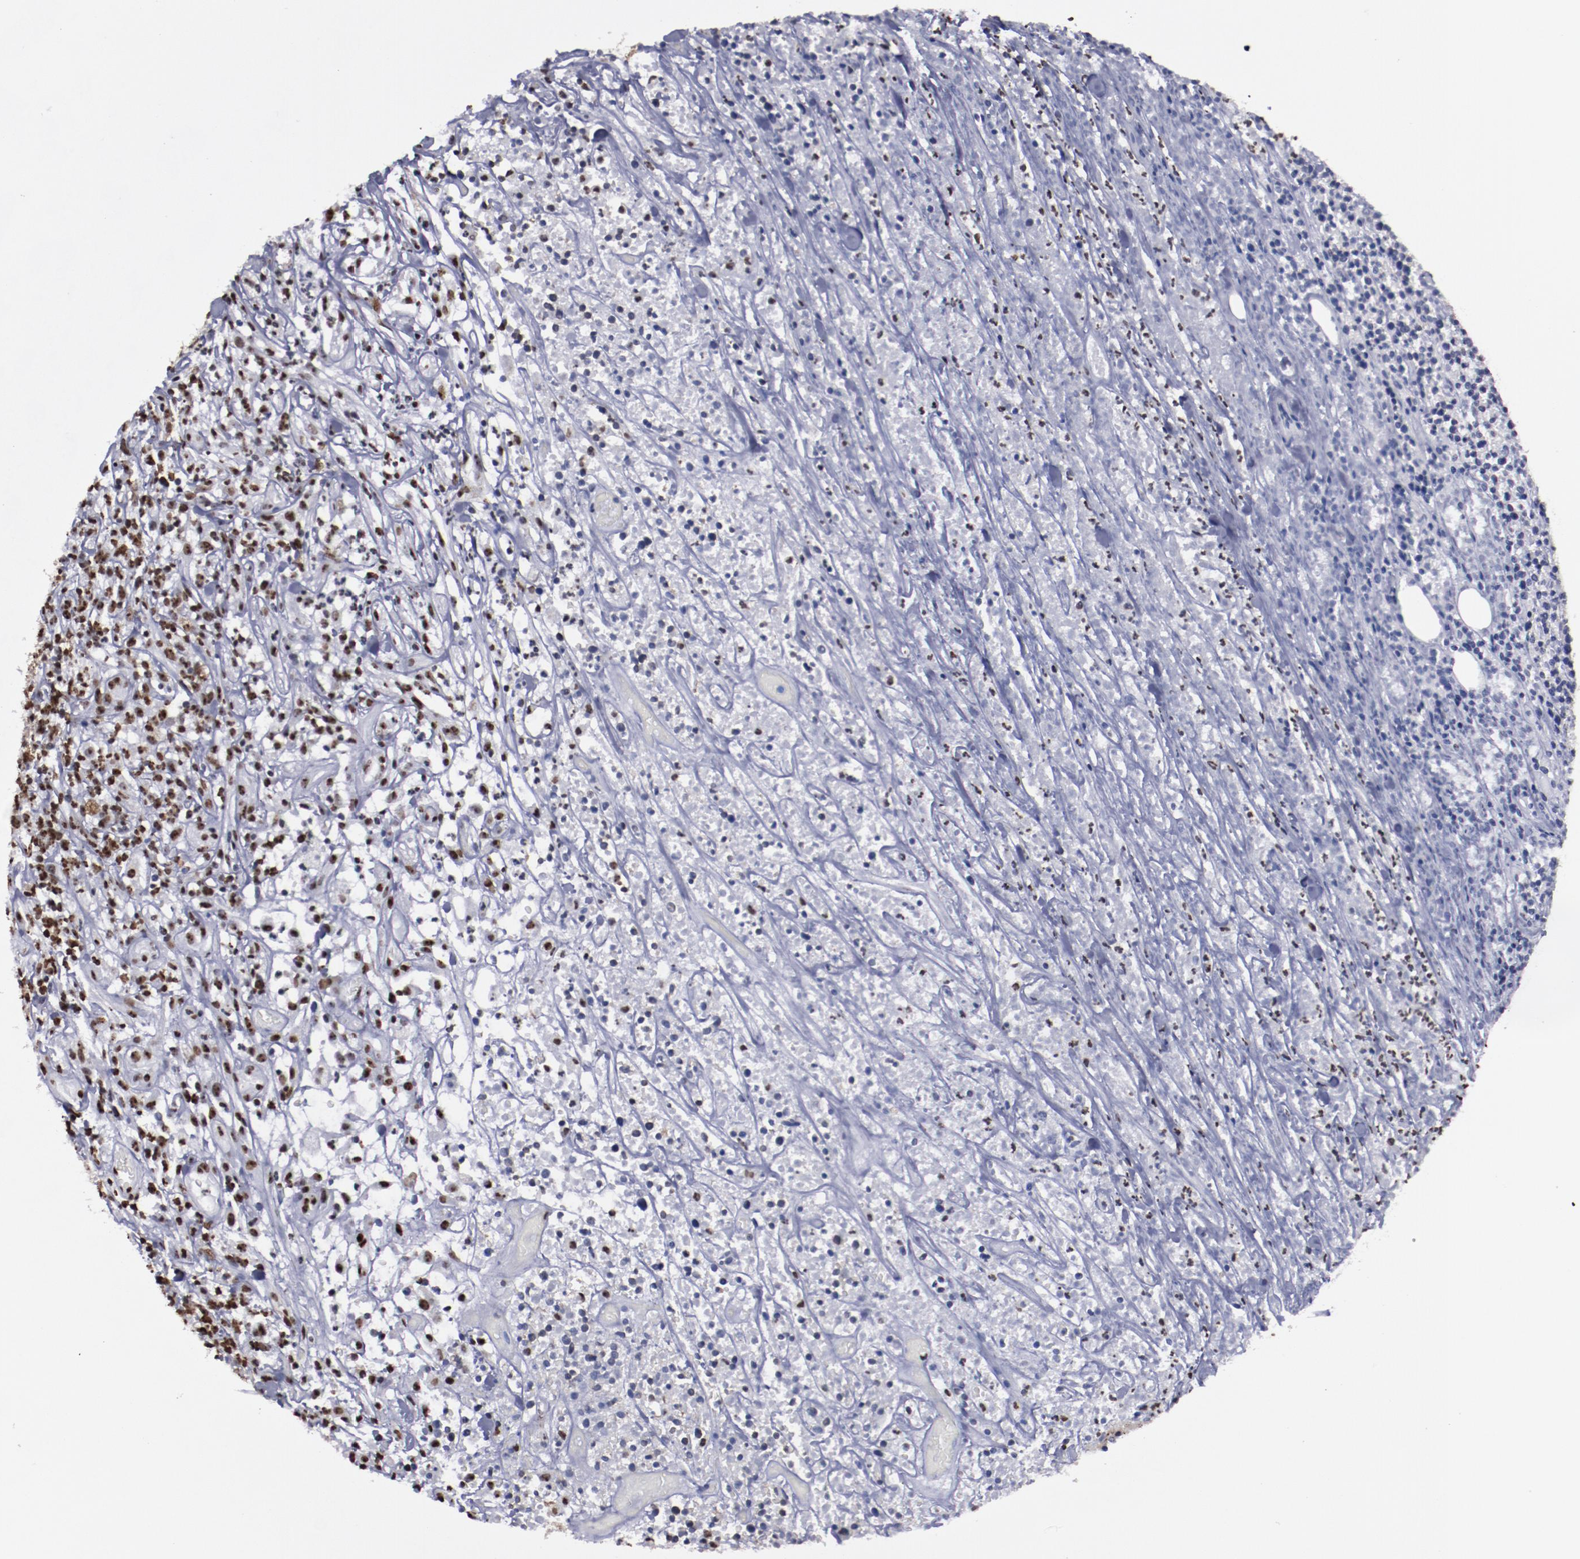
{"staining": {"intensity": "strong", "quantity": ">75%", "location": "nuclear"}, "tissue": "lymphoma", "cell_type": "Tumor cells", "image_type": "cancer", "snomed": [{"axis": "morphology", "description": "Malignant lymphoma, non-Hodgkin's type, High grade"}, {"axis": "topography", "description": "Lymph node"}], "caption": "Human lymphoma stained with a brown dye reveals strong nuclear positive positivity in approximately >75% of tumor cells.", "gene": "HNRNPA2B1", "patient": {"sex": "female", "age": 73}}